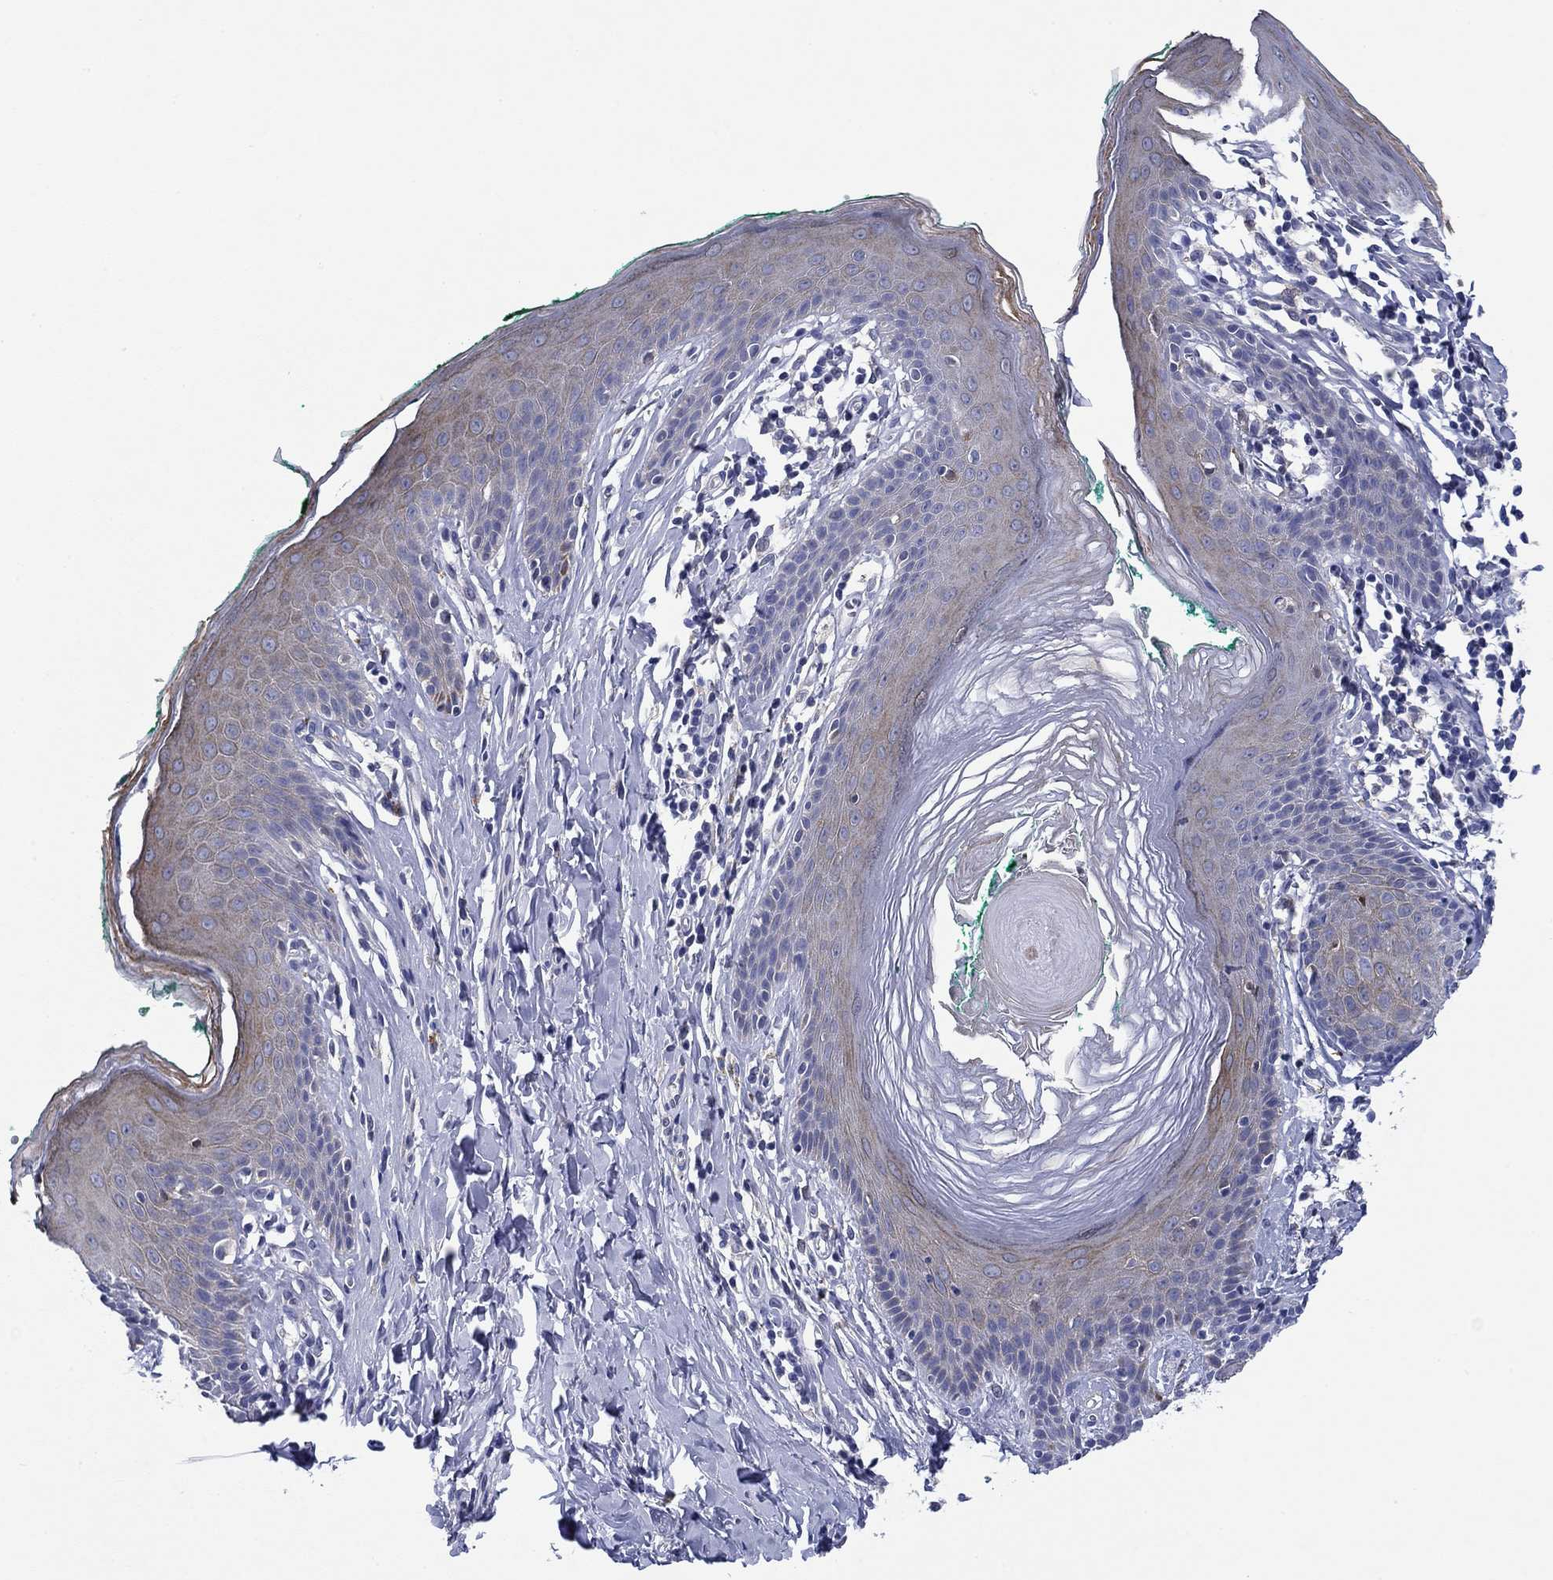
{"staining": {"intensity": "weak", "quantity": "25%-75%", "location": "cytoplasmic/membranous"}, "tissue": "skin", "cell_type": "Epidermal cells", "image_type": "normal", "snomed": [{"axis": "morphology", "description": "Normal tissue, NOS"}, {"axis": "topography", "description": "Vulva"}], "caption": "Immunohistochemistry (IHC) (DAB (3,3'-diaminobenzidine)) staining of unremarkable skin shows weak cytoplasmic/membranous protein staining in approximately 25%-75% of epidermal cells.", "gene": "HDC", "patient": {"sex": "female", "age": 66}}